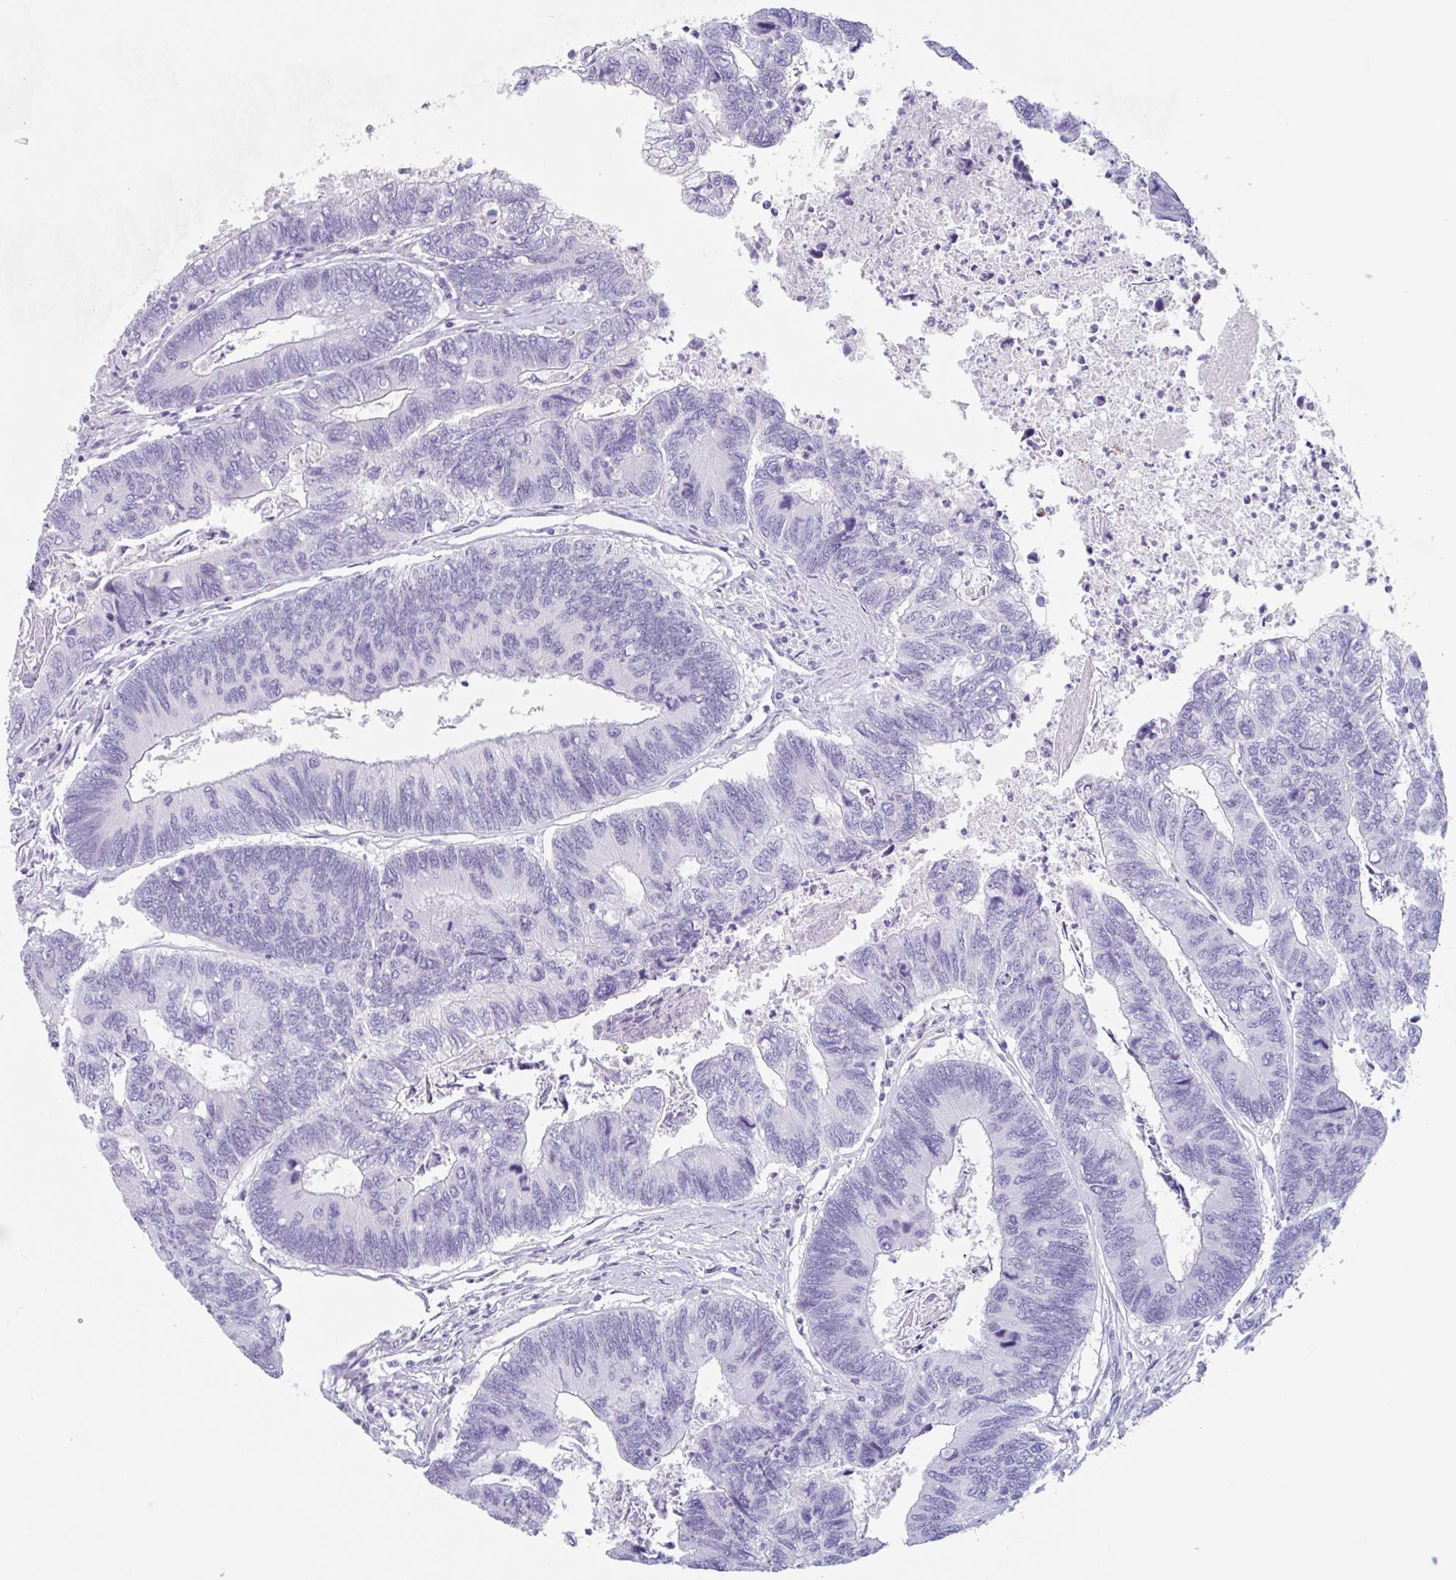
{"staining": {"intensity": "negative", "quantity": "none", "location": "none"}, "tissue": "colorectal cancer", "cell_type": "Tumor cells", "image_type": "cancer", "snomed": [{"axis": "morphology", "description": "Adenocarcinoma, NOS"}, {"axis": "topography", "description": "Colon"}], "caption": "High power microscopy photomicrograph of an immunohistochemistry (IHC) image of adenocarcinoma (colorectal), revealing no significant positivity in tumor cells.", "gene": "EMC4", "patient": {"sex": "female", "age": 67}}